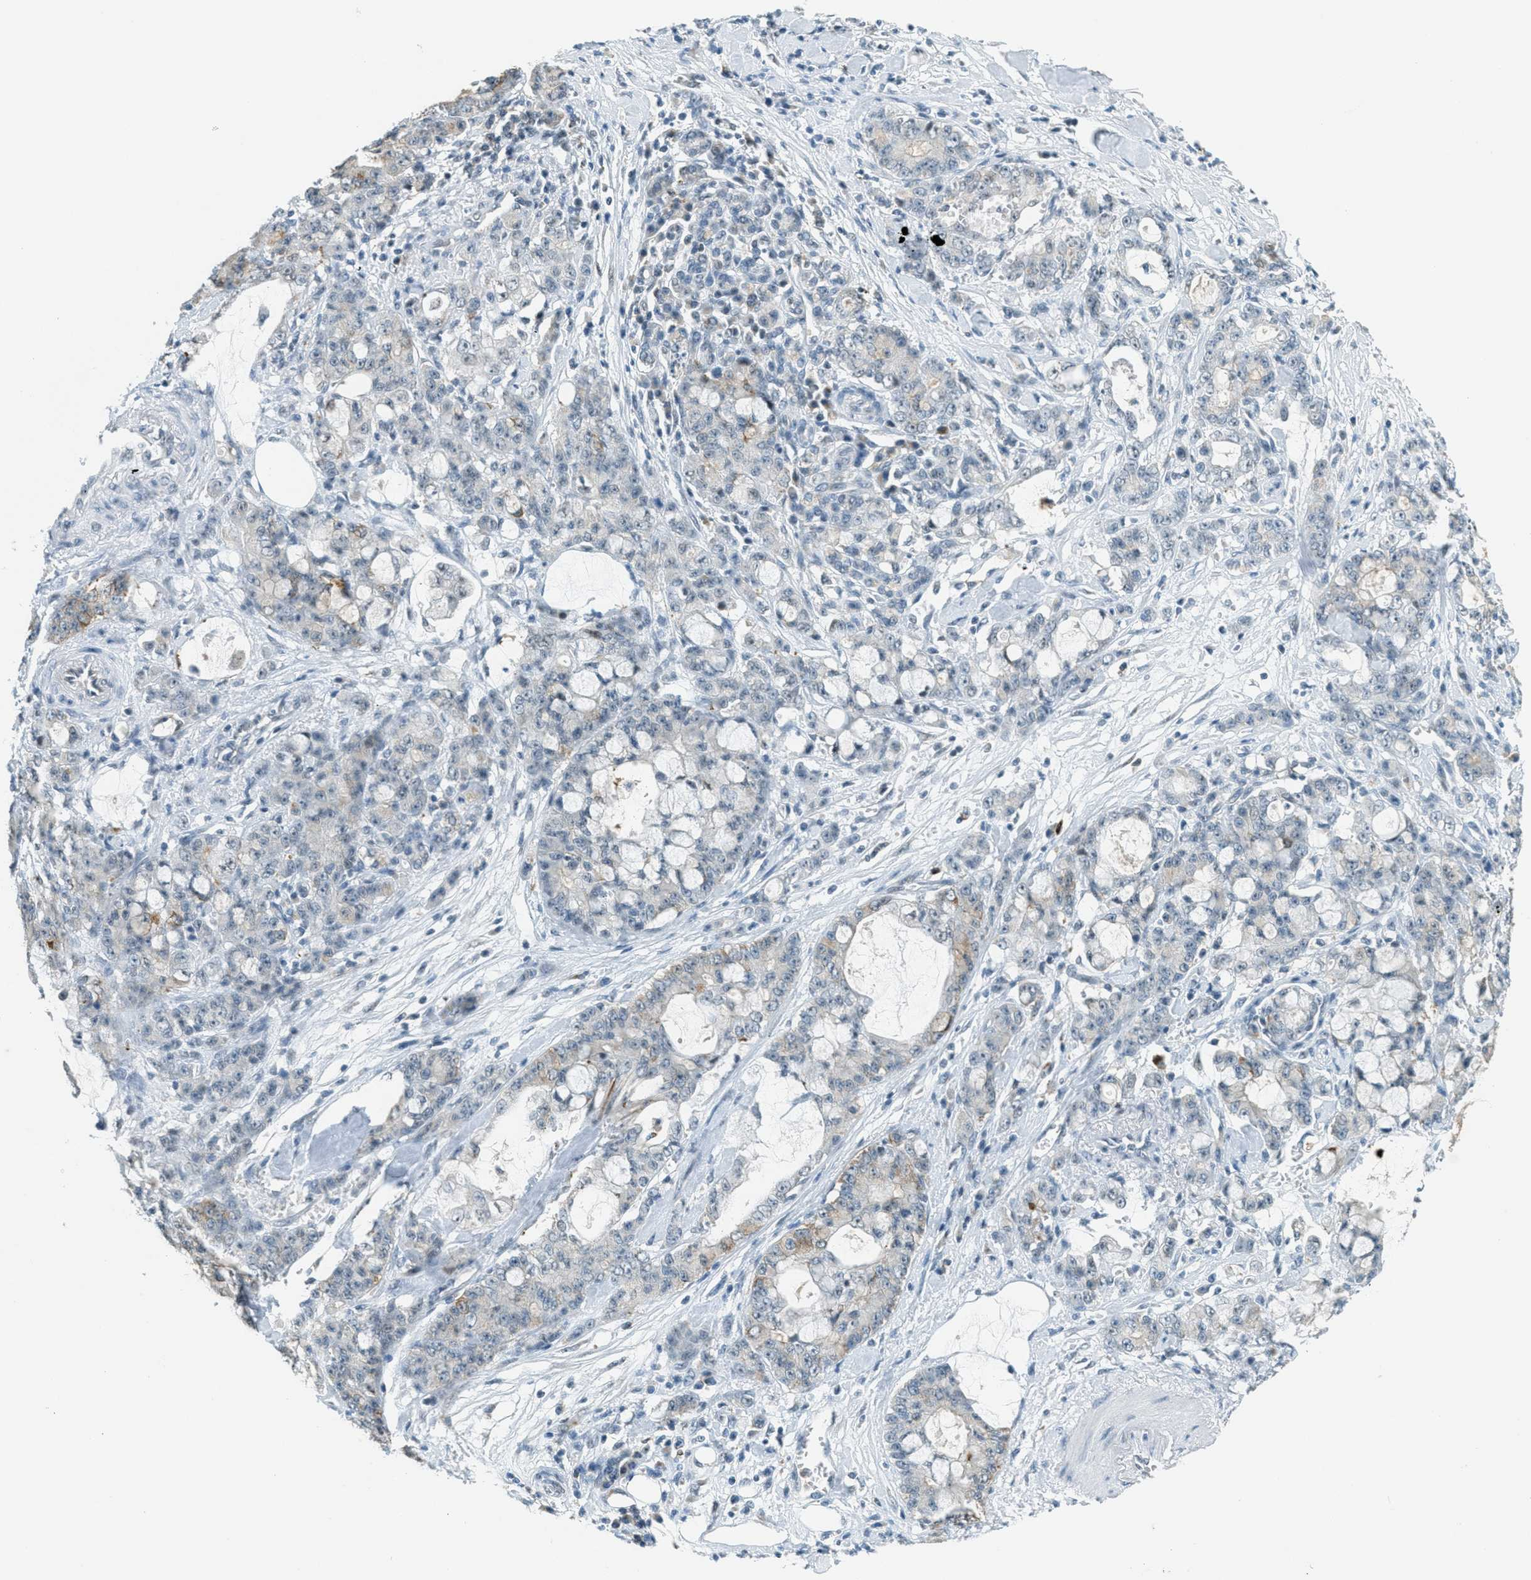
{"staining": {"intensity": "weak", "quantity": "<25%", "location": "cytoplasmic/membranous"}, "tissue": "pancreatic cancer", "cell_type": "Tumor cells", "image_type": "cancer", "snomed": [{"axis": "morphology", "description": "Adenocarcinoma, NOS"}, {"axis": "topography", "description": "Pancreas"}], "caption": "Immunohistochemistry of human pancreatic cancer (adenocarcinoma) demonstrates no expression in tumor cells.", "gene": "FYN", "patient": {"sex": "female", "age": 73}}